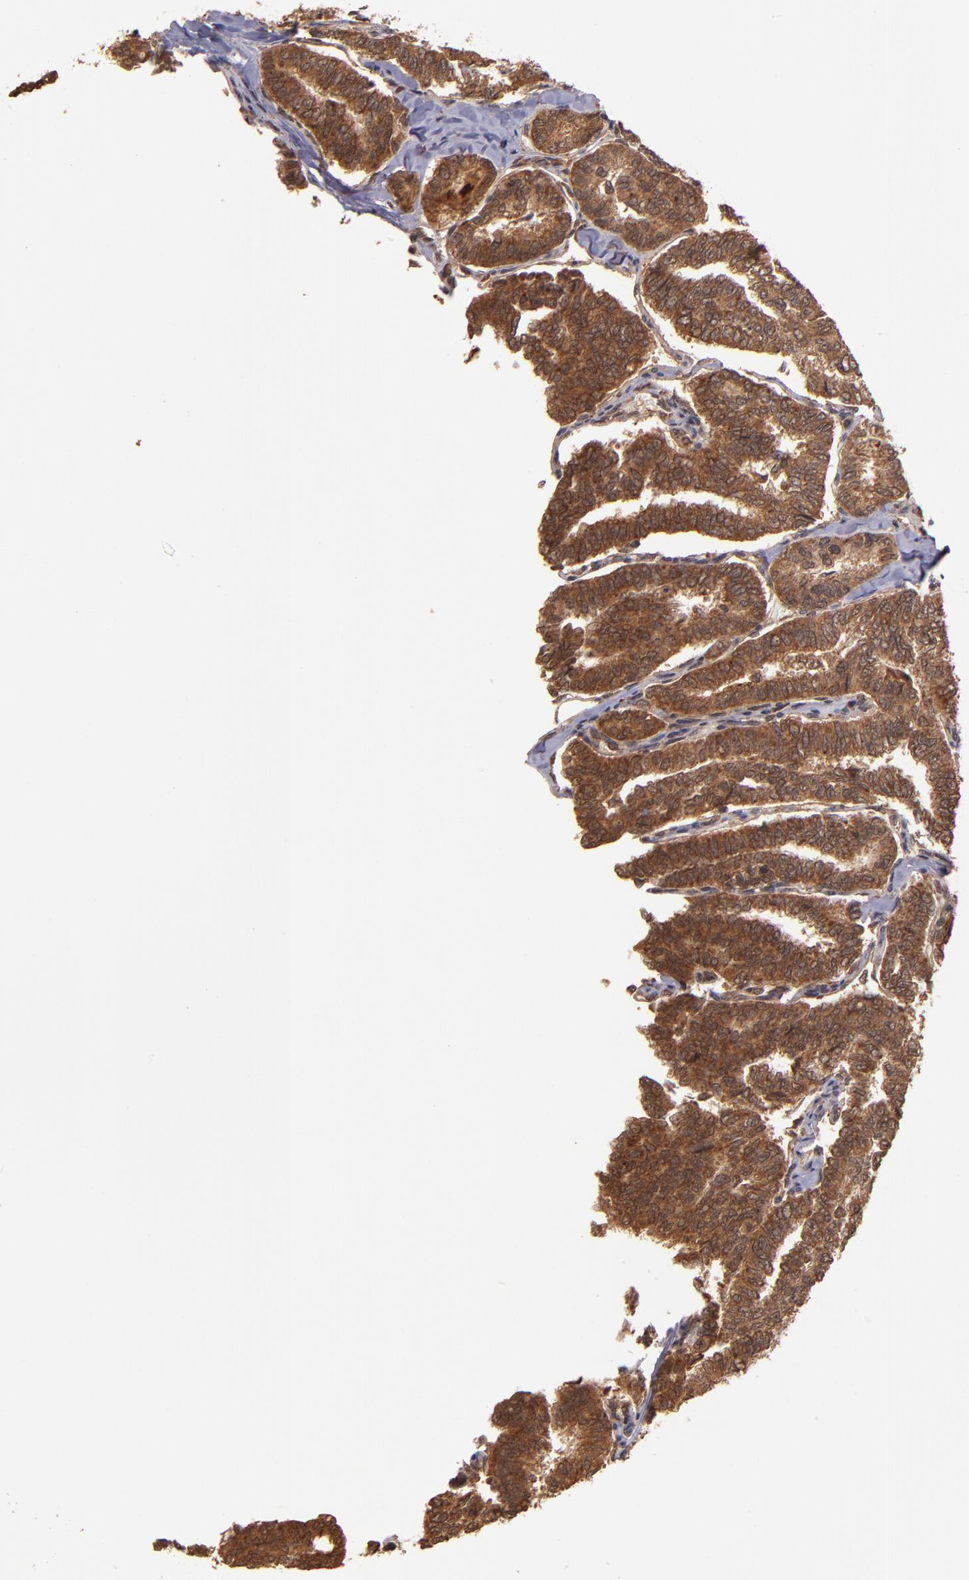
{"staining": {"intensity": "strong", "quantity": ">75%", "location": "cytoplasmic/membranous"}, "tissue": "thyroid cancer", "cell_type": "Tumor cells", "image_type": "cancer", "snomed": [{"axis": "morphology", "description": "Papillary adenocarcinoma, NOS"}, {"axis": "topography", "description": "Thyroid gland"}], "caption": "Brown immunohistochemical staining in thyroid cancer exhibits strong cytoplasmic/membranous staining in about >75% of tumor cells.", "gene": "RIOK3", "patient": {"sex": "female", "age": 35}}